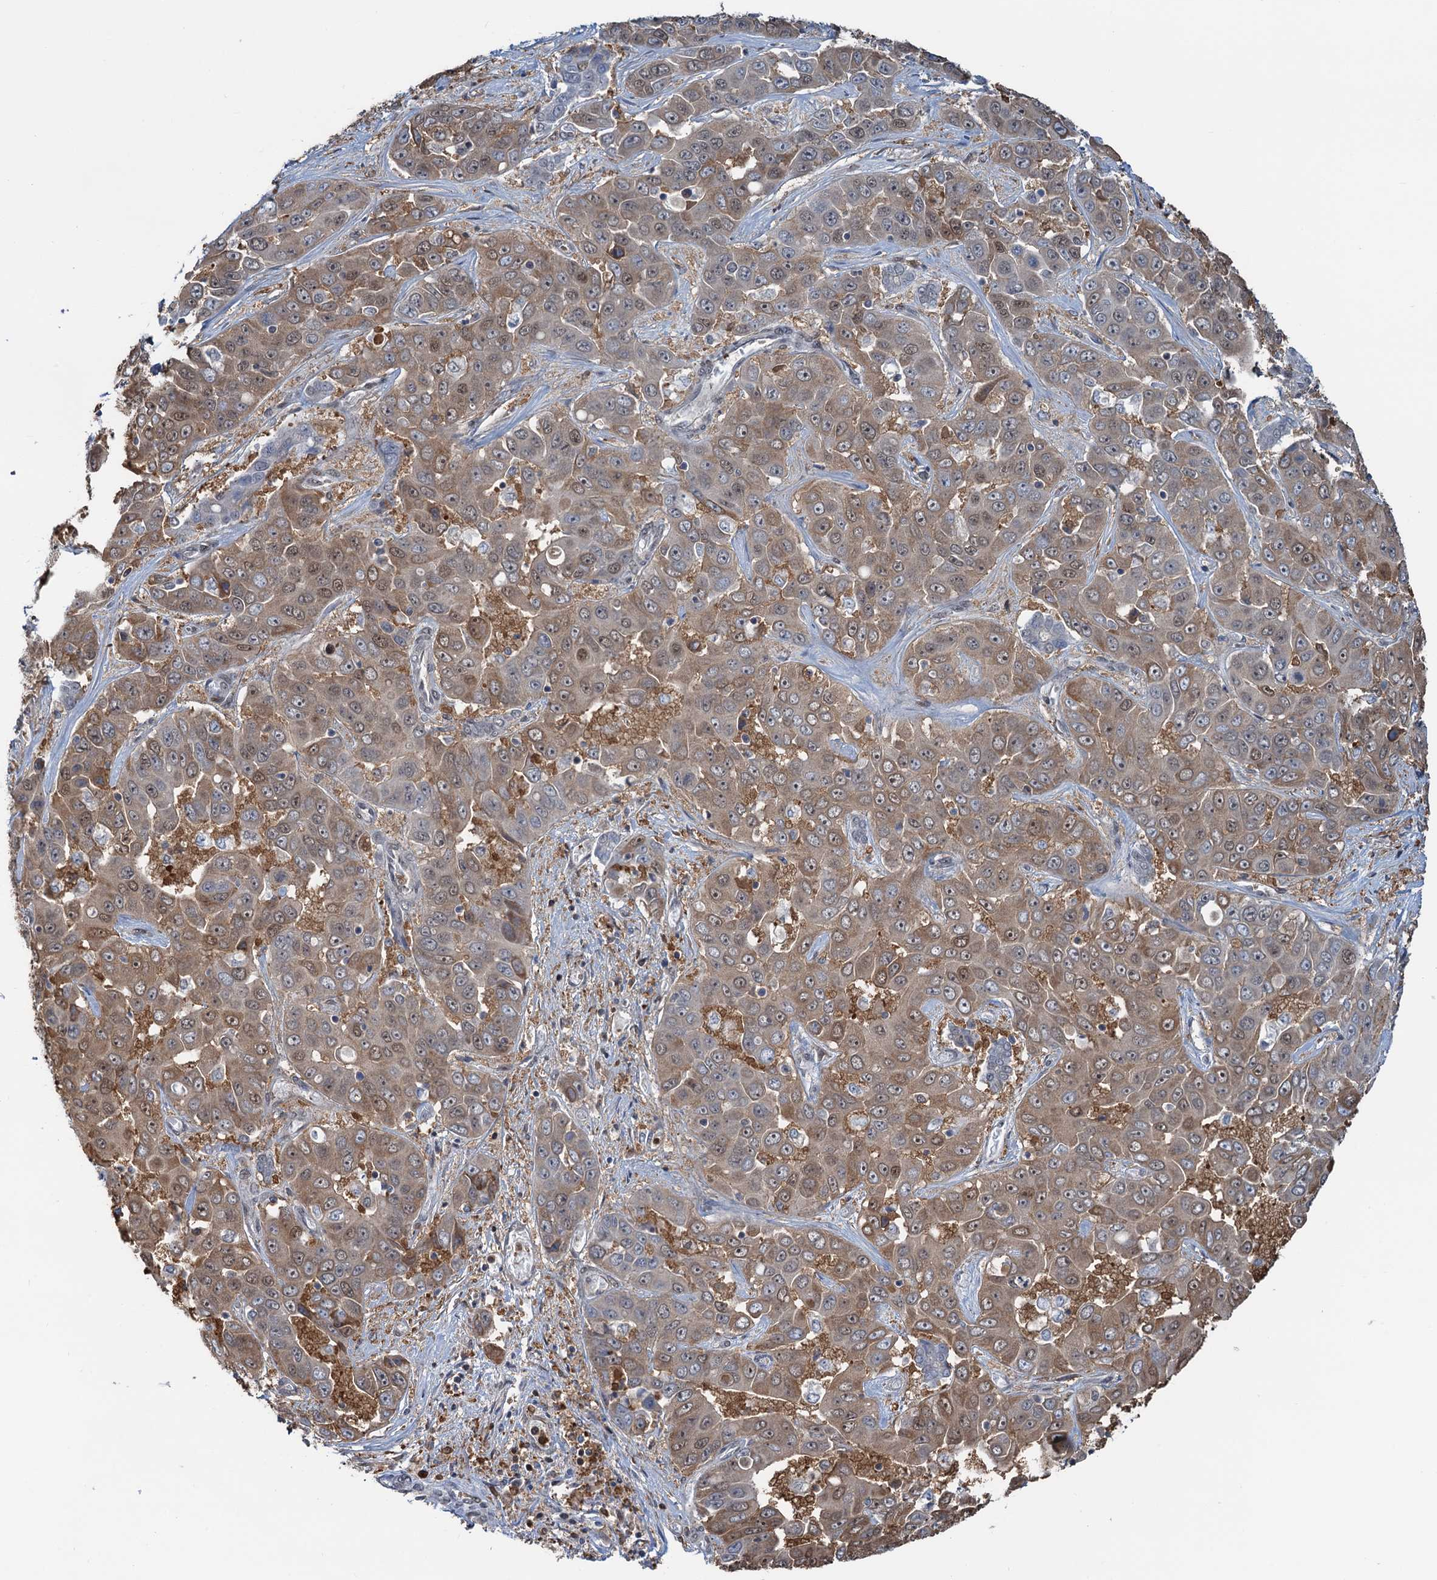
{"staining": {"intensity": "weak", "quantity": "25%-75%", "location": "cytoplasmic/membranous,nuclear"}, "tissue": "liver cancer", "cell_type": "Tumor cells", "image_type": "cancer", "snomed": [{"axis": "morphology", "description": "Cholangiocarcinoma"}, {"axis": "topography", "description": "Liver"}], "caption": "Liver cholangiocarcinoma stained with a brown dye demonstrates weak cytoplasmic/membranous and nuclear positive expression in about 25%-75% of tumor cells.", "gene": "ZNF609", "patient": {"sex": "female", "age": 52}}